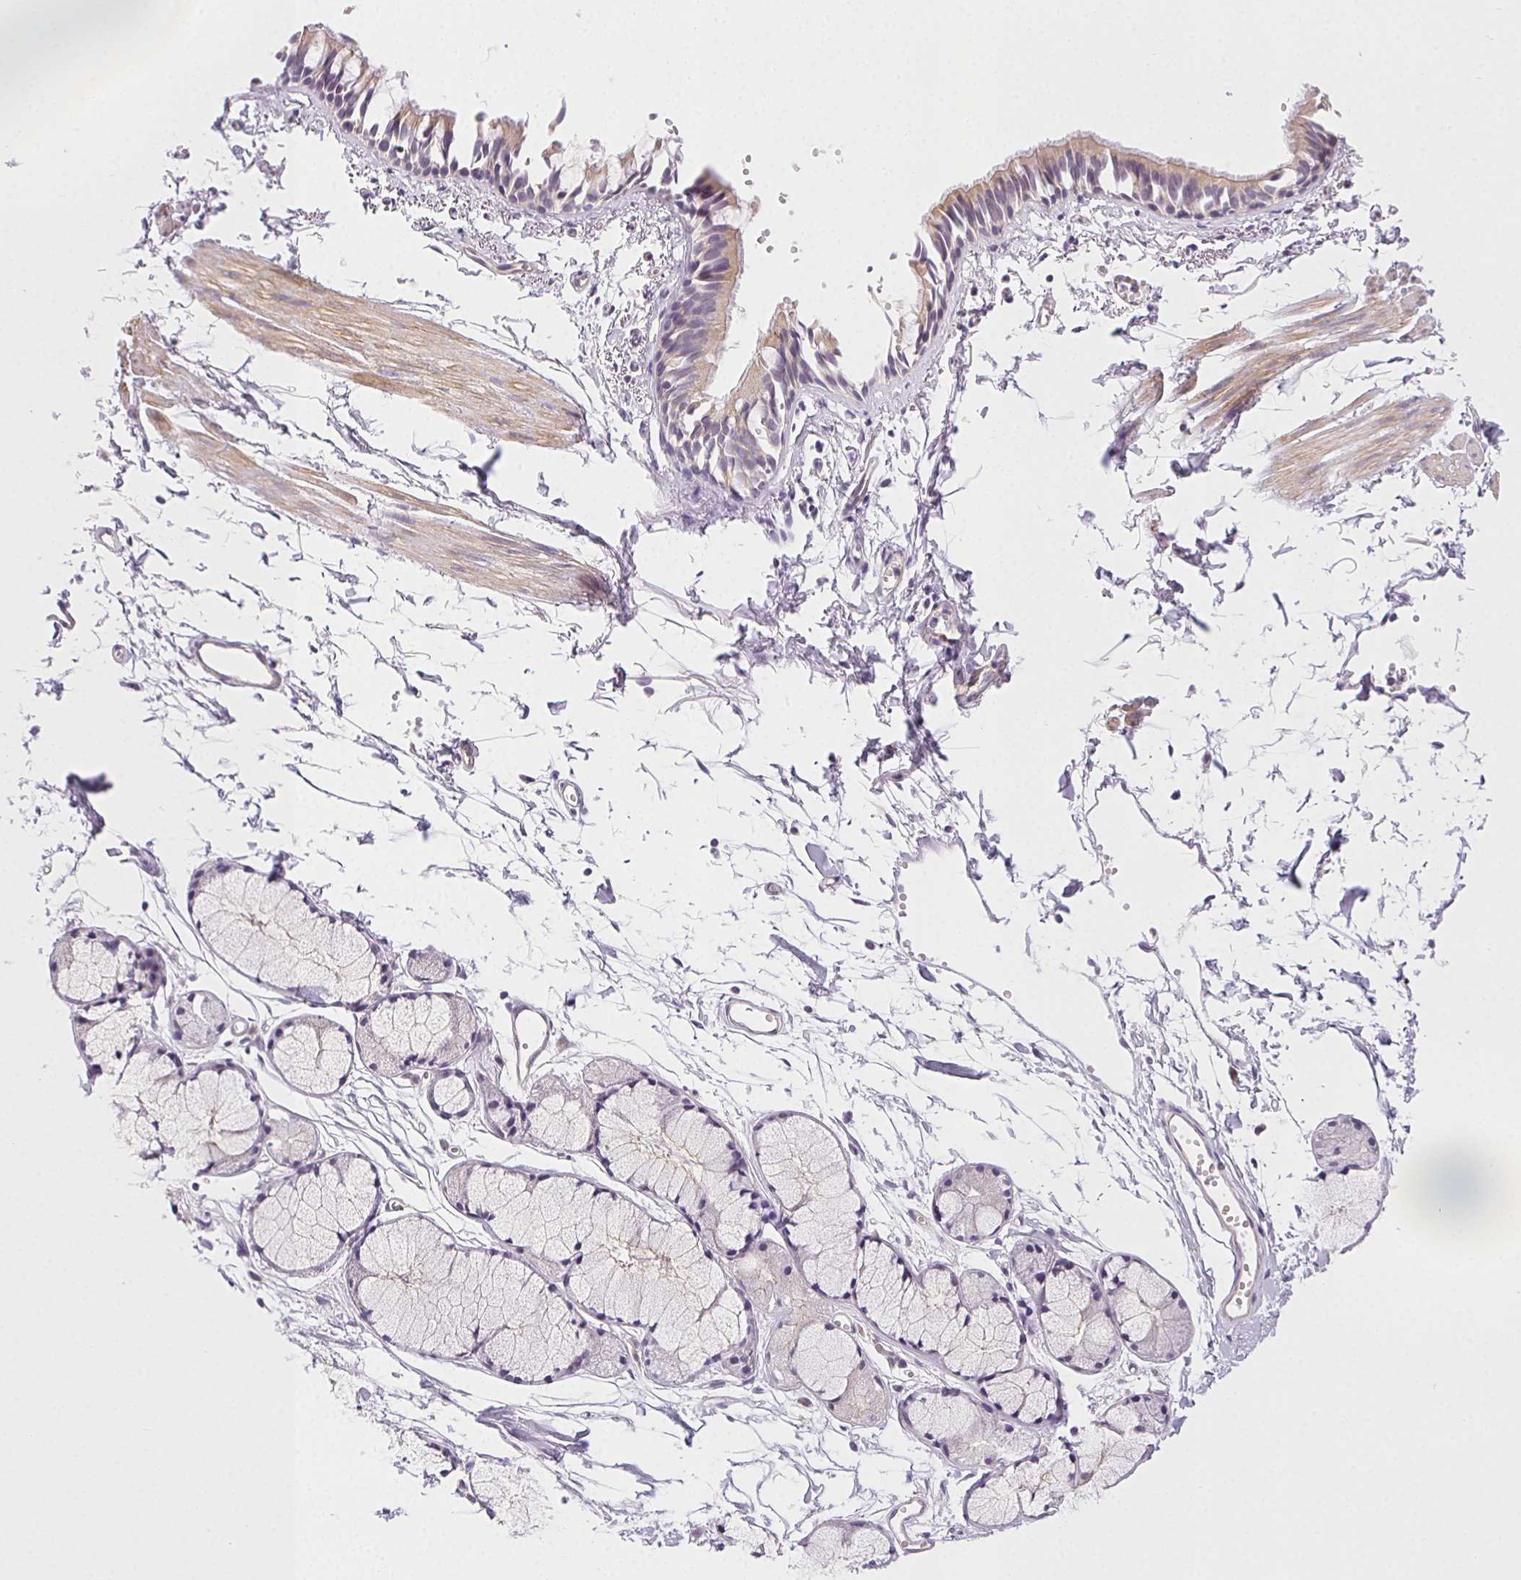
{"staining": {"intensity": "weak", "quantity": ">75%", "location": "cytoplasmic/membranous"}, "tissue": "bronchus", "cell_type": "Respiratory epithelial cells", "image_type": "normal", "snomed": [{"axis": "morphology", "description": "Normal tissue, NOS"}, {"axis": "topography", "description": "Bronchus"}], "caption": "This micrograph displays unremarkable bronchus stained with immunohistochemistry (IHC) to label a protein in brown. The cytoplasmic/membranous of respiratory epithelial cells show weak positivity for the protein. Nuclei are counter-stained blue.", "gene": "CSN1S1", "patient": {"sex": "female", "age": 59}}